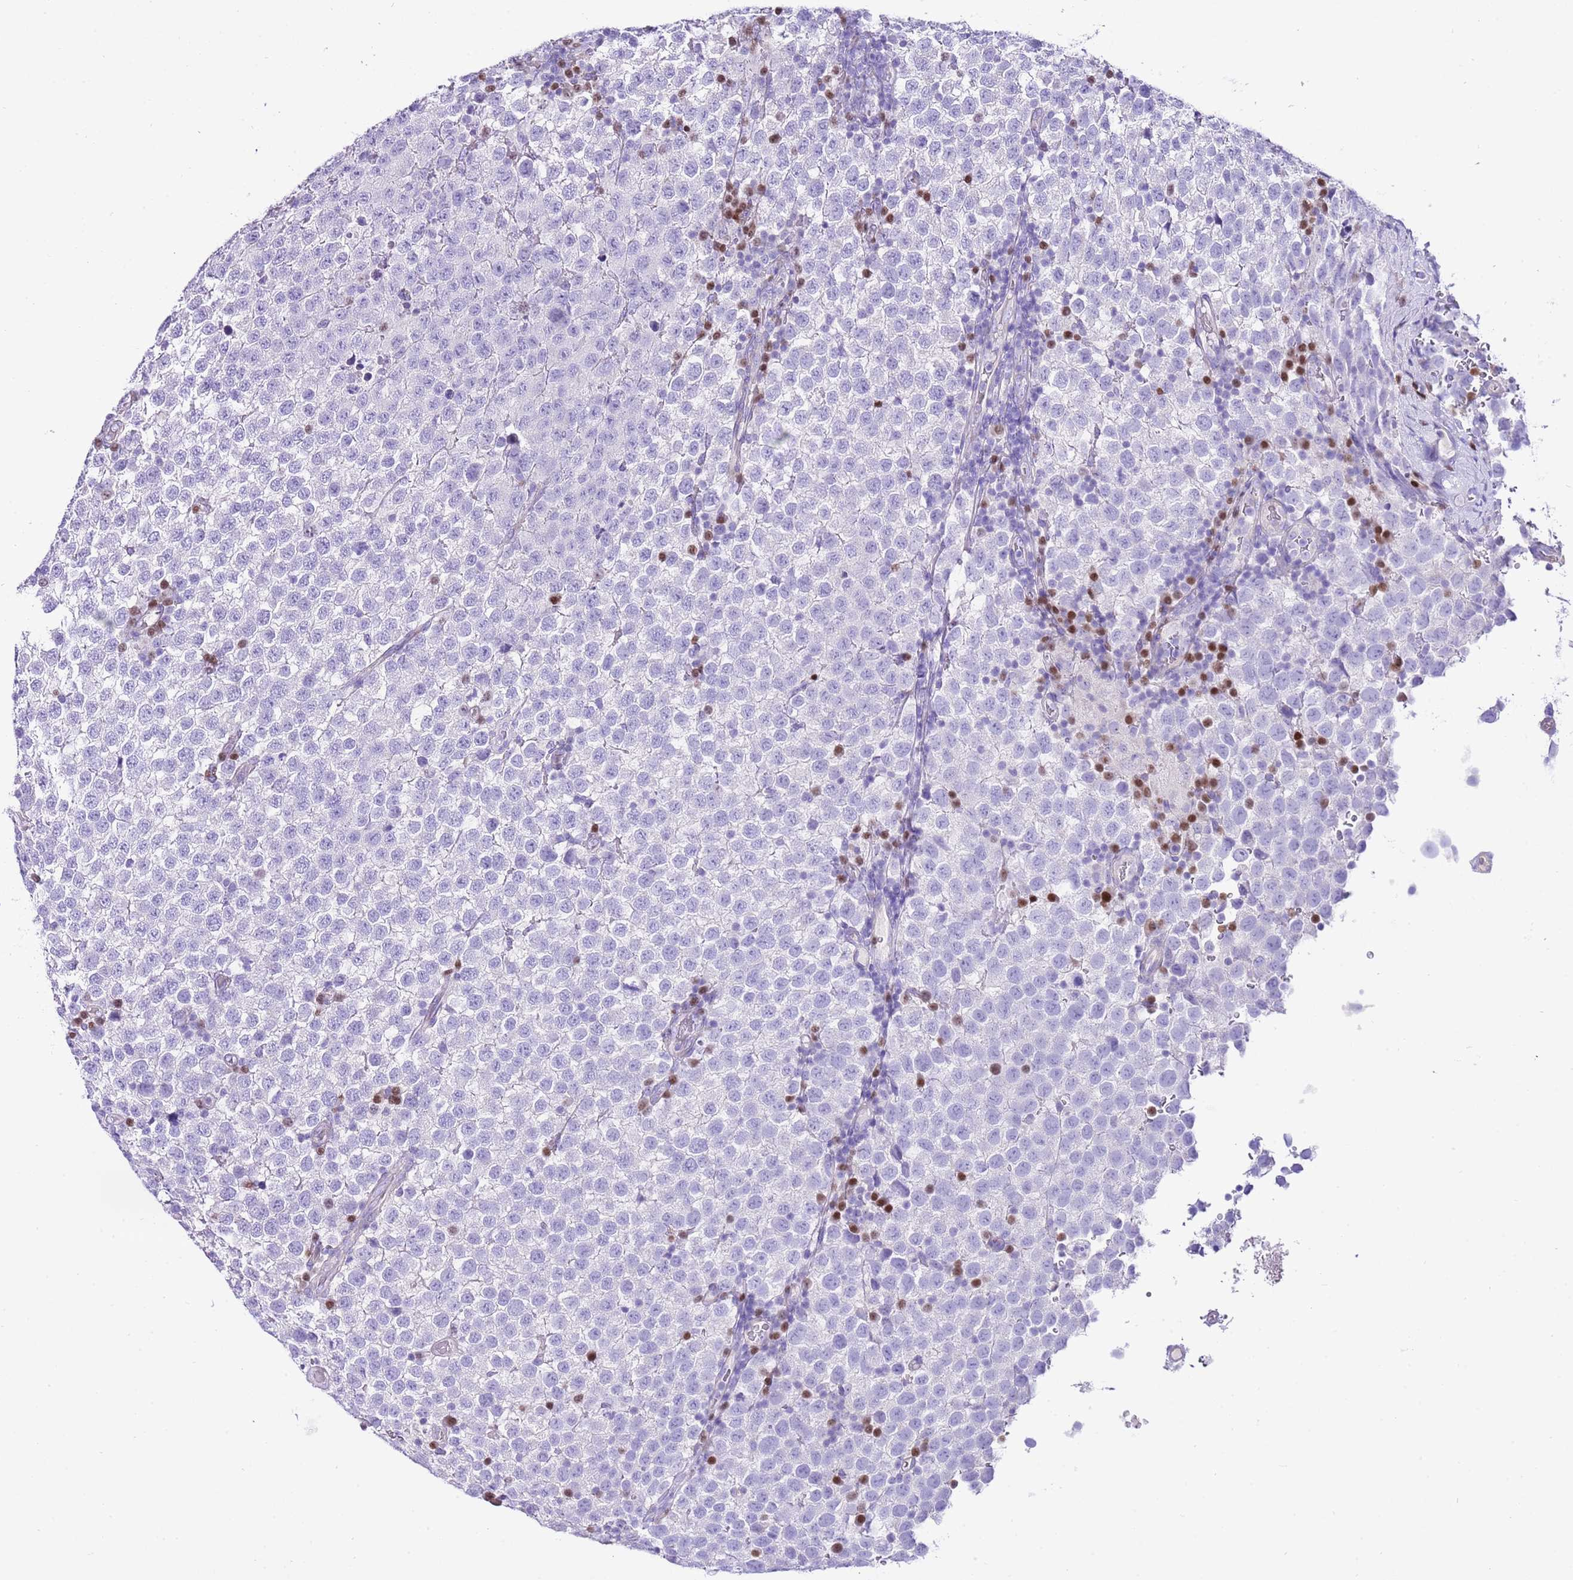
{"staining": {"intensity": "negative", "quantity": "none", "location": "none"}, "tissue": "testis cancer", "cell_type": "Tumor cells", "image_type": "cancer", "snomed": [{"axis": "morphology", "description": "Seminoma, NOS"}, {"axis": "topography", "description": "Testis"}], "caption": "Immunohistochemistry histopathology image of human testis cancer stained for a protein (brown), which reveals no staining in tumor cells.", "gene": "BHLHA15", "patient": {"sex": "male", "age": 34}}